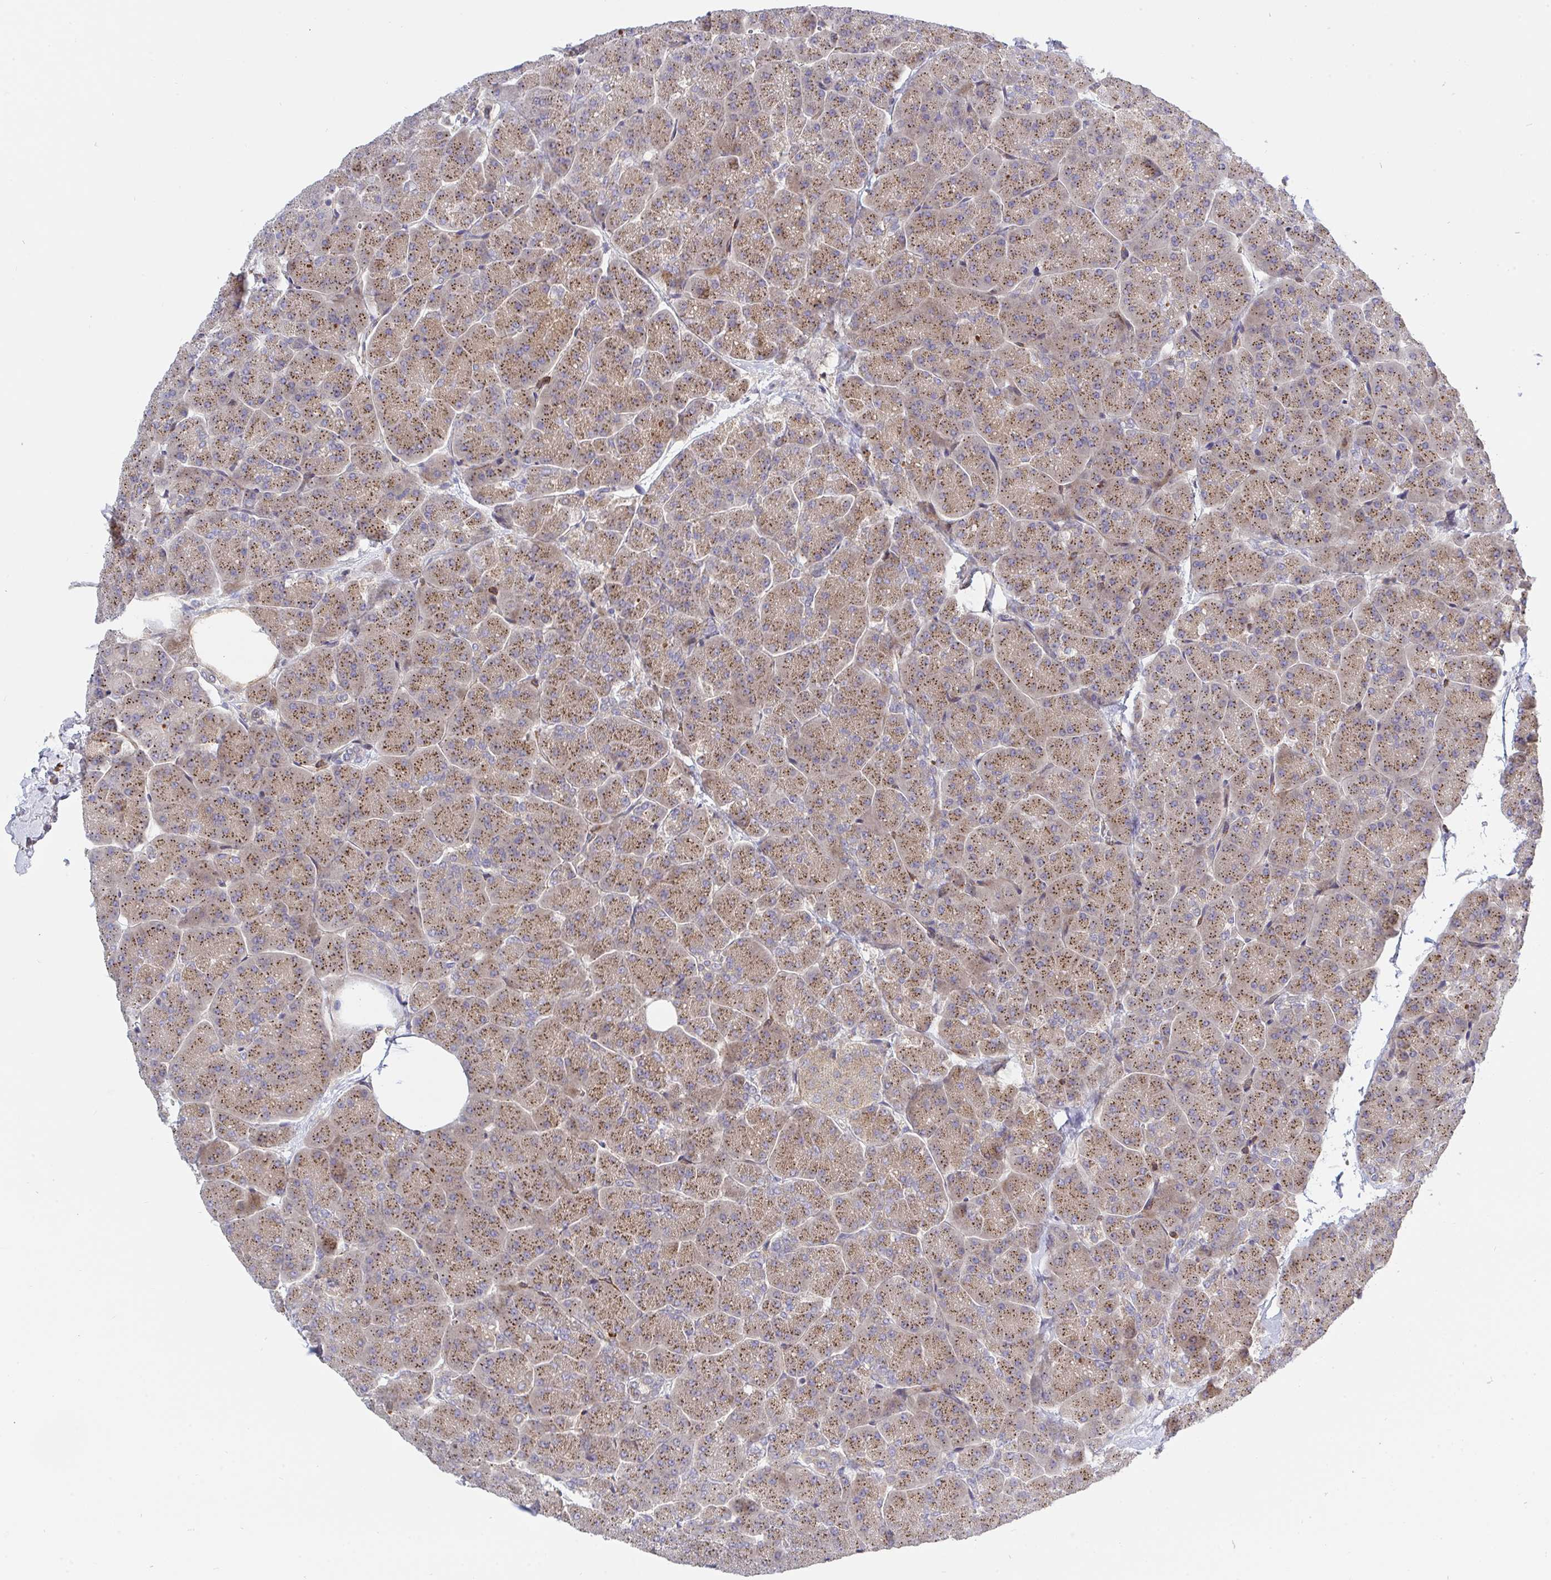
{"staining": {"intensity": "moderate", "quantity": "25%-75%", "location": "cytoplasmic/membranous"}, "tissue": "pancreas", "cell_type": "Exocrine glandular cells", "image_type": "normal", "snomed": [{"axis": "morphology", "description": "Normal tissue, NOS"}, {"axis": "topography", "description": "Pancreas"}, {"axis": "topography", "description": "Peripheral nerve tissue"}], "caption": "Protein expression analysis of normal pancreas exhibits moderate cytoplasmic/membranous expression in about 25%-75% of exocrine glandular cells.", "gene": "FRMD3", "patient": {"sex": "male", "age": 54}}